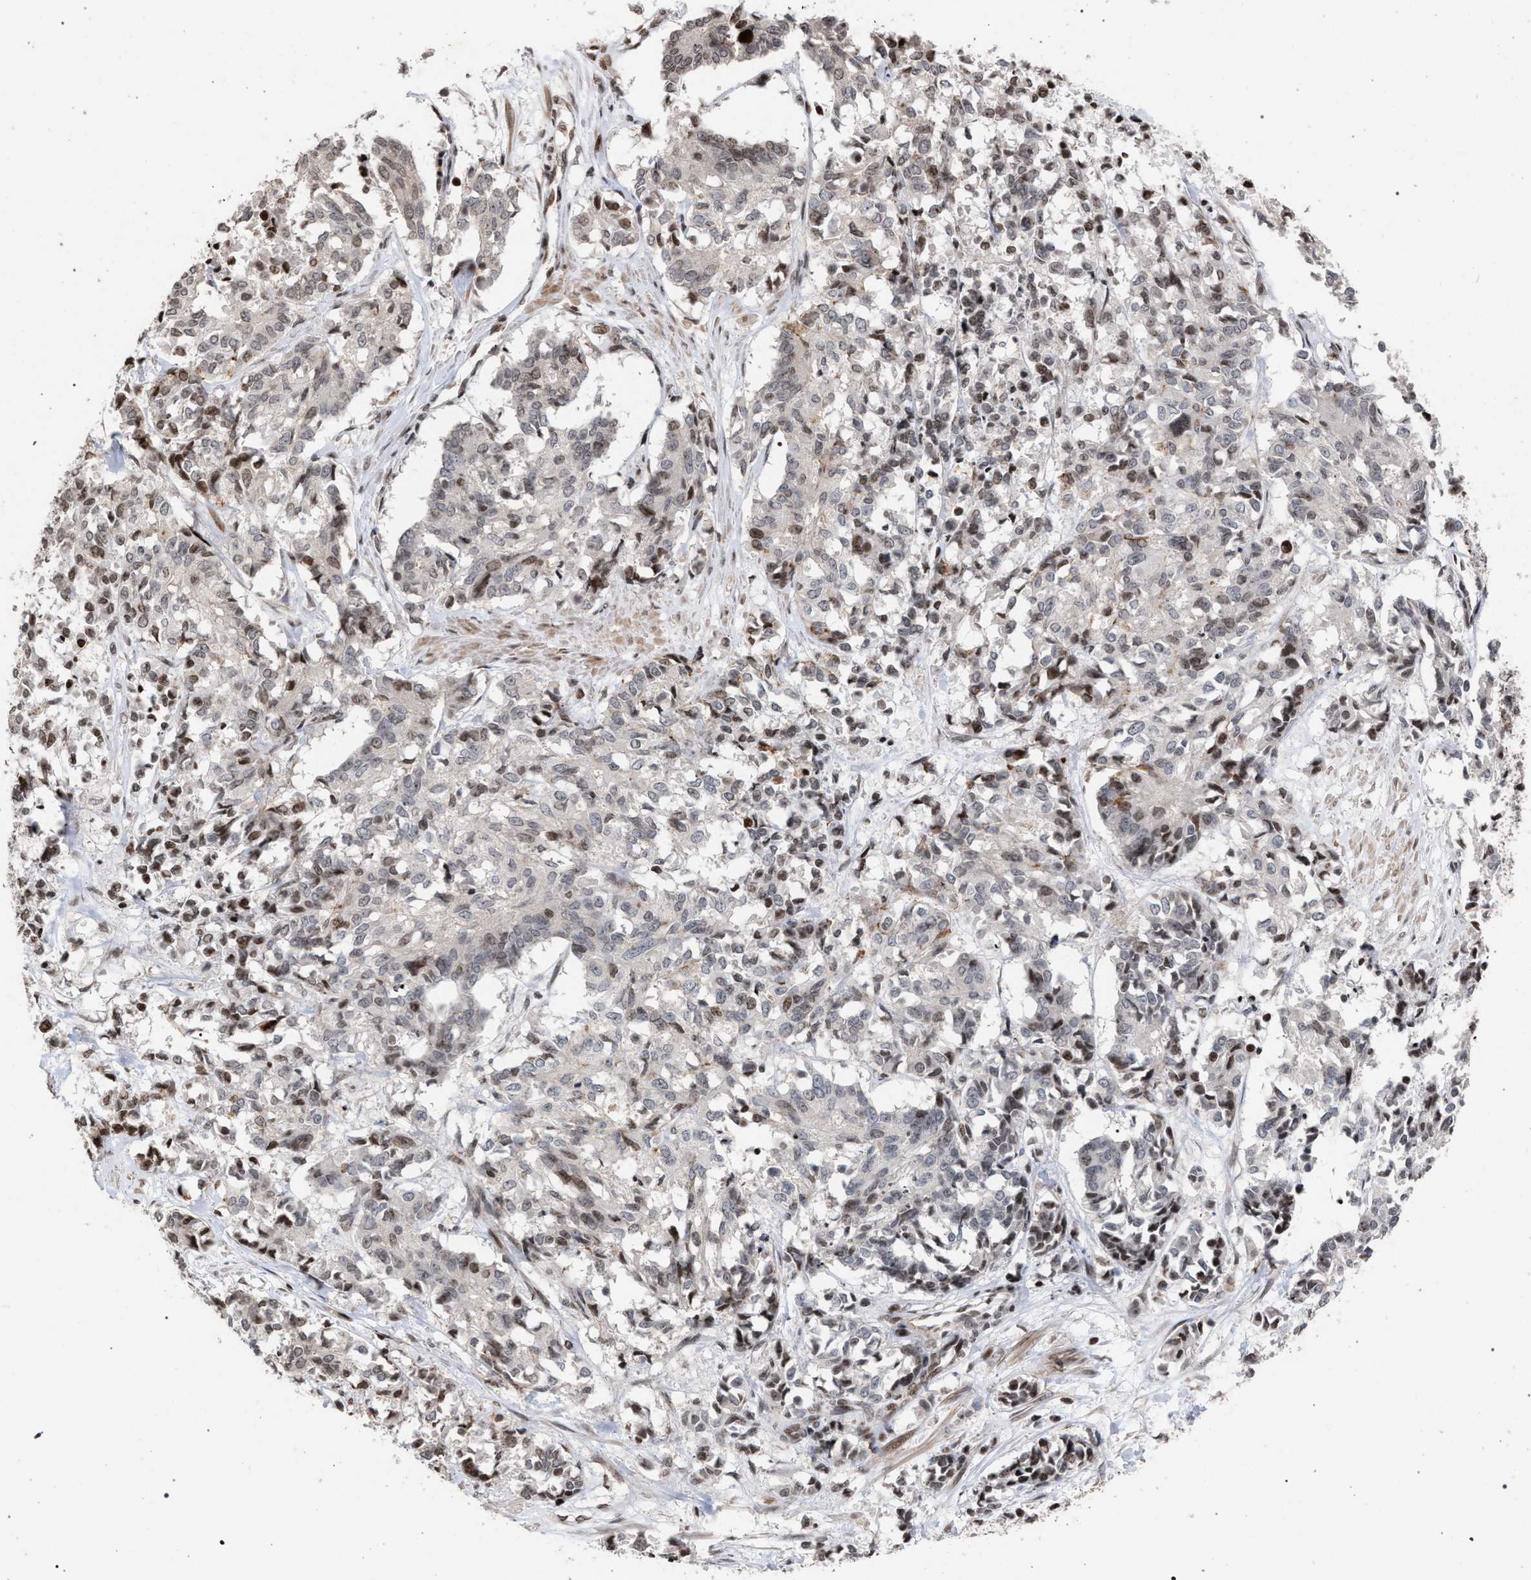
{"staining": {"intensity": "moderate", "quantity": "<25%", "location": "nuclear"}, "tissue": "cervical cancer", "cell_type": "Tumor cells", "image_type": "cancer", "snomed": [{"axis": "morphology", "description": "Squamous cell carcinoma, NOS"}, {"axis": "topography", "description": "Cervix"}], "caption": "High-power microscopy captured an immunohistochemistry (IHC) micrograph of cervical cancer (squamous cell carcinoma), revealing moderate nuclear staining in approximately <25% of tumor cells.", "gene": "FOXD3", "patient": {"sex": "female", "age": 35}}